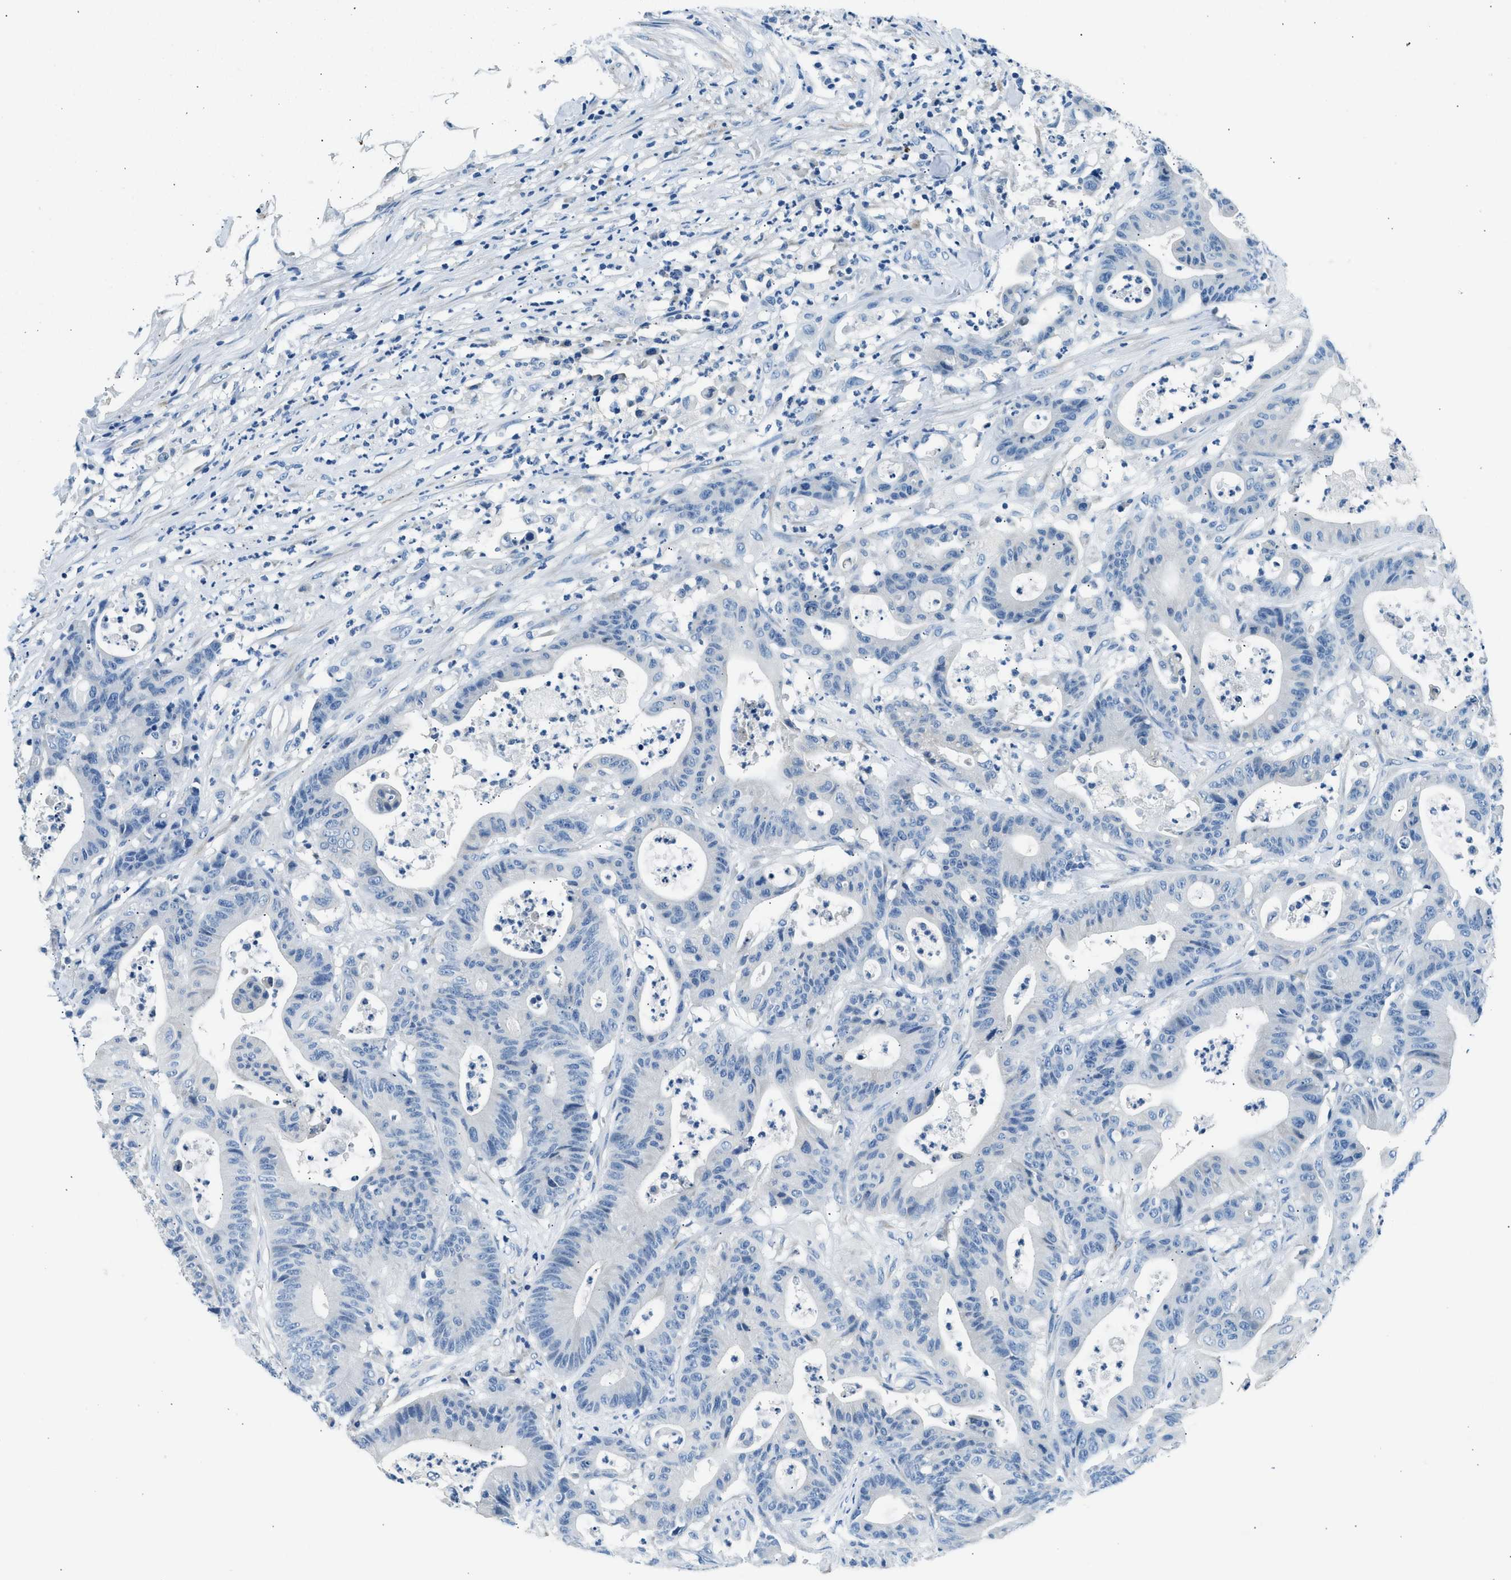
{"staining": {"intensity": "negative", "quantity": "none", "location": "none"}, "tissue": "colorectal cancer", "cell_type": "Tumor cells", "image_type": "cancer", "snomed": [{"axis": "morphology", "description": "Adenocarcinoma, NOS"}, {"axis": "topography", "description": "Colon"}], "caption": "Histopathology image shows no significant protein expression in tumor cells of colorectal cancer. (DAB (3,3'-diaminobenzidine) immunohistochemistry (IHC), high magnification).", "gene": "CLDN18", "patient": {"sex": "female", "age": 84}}